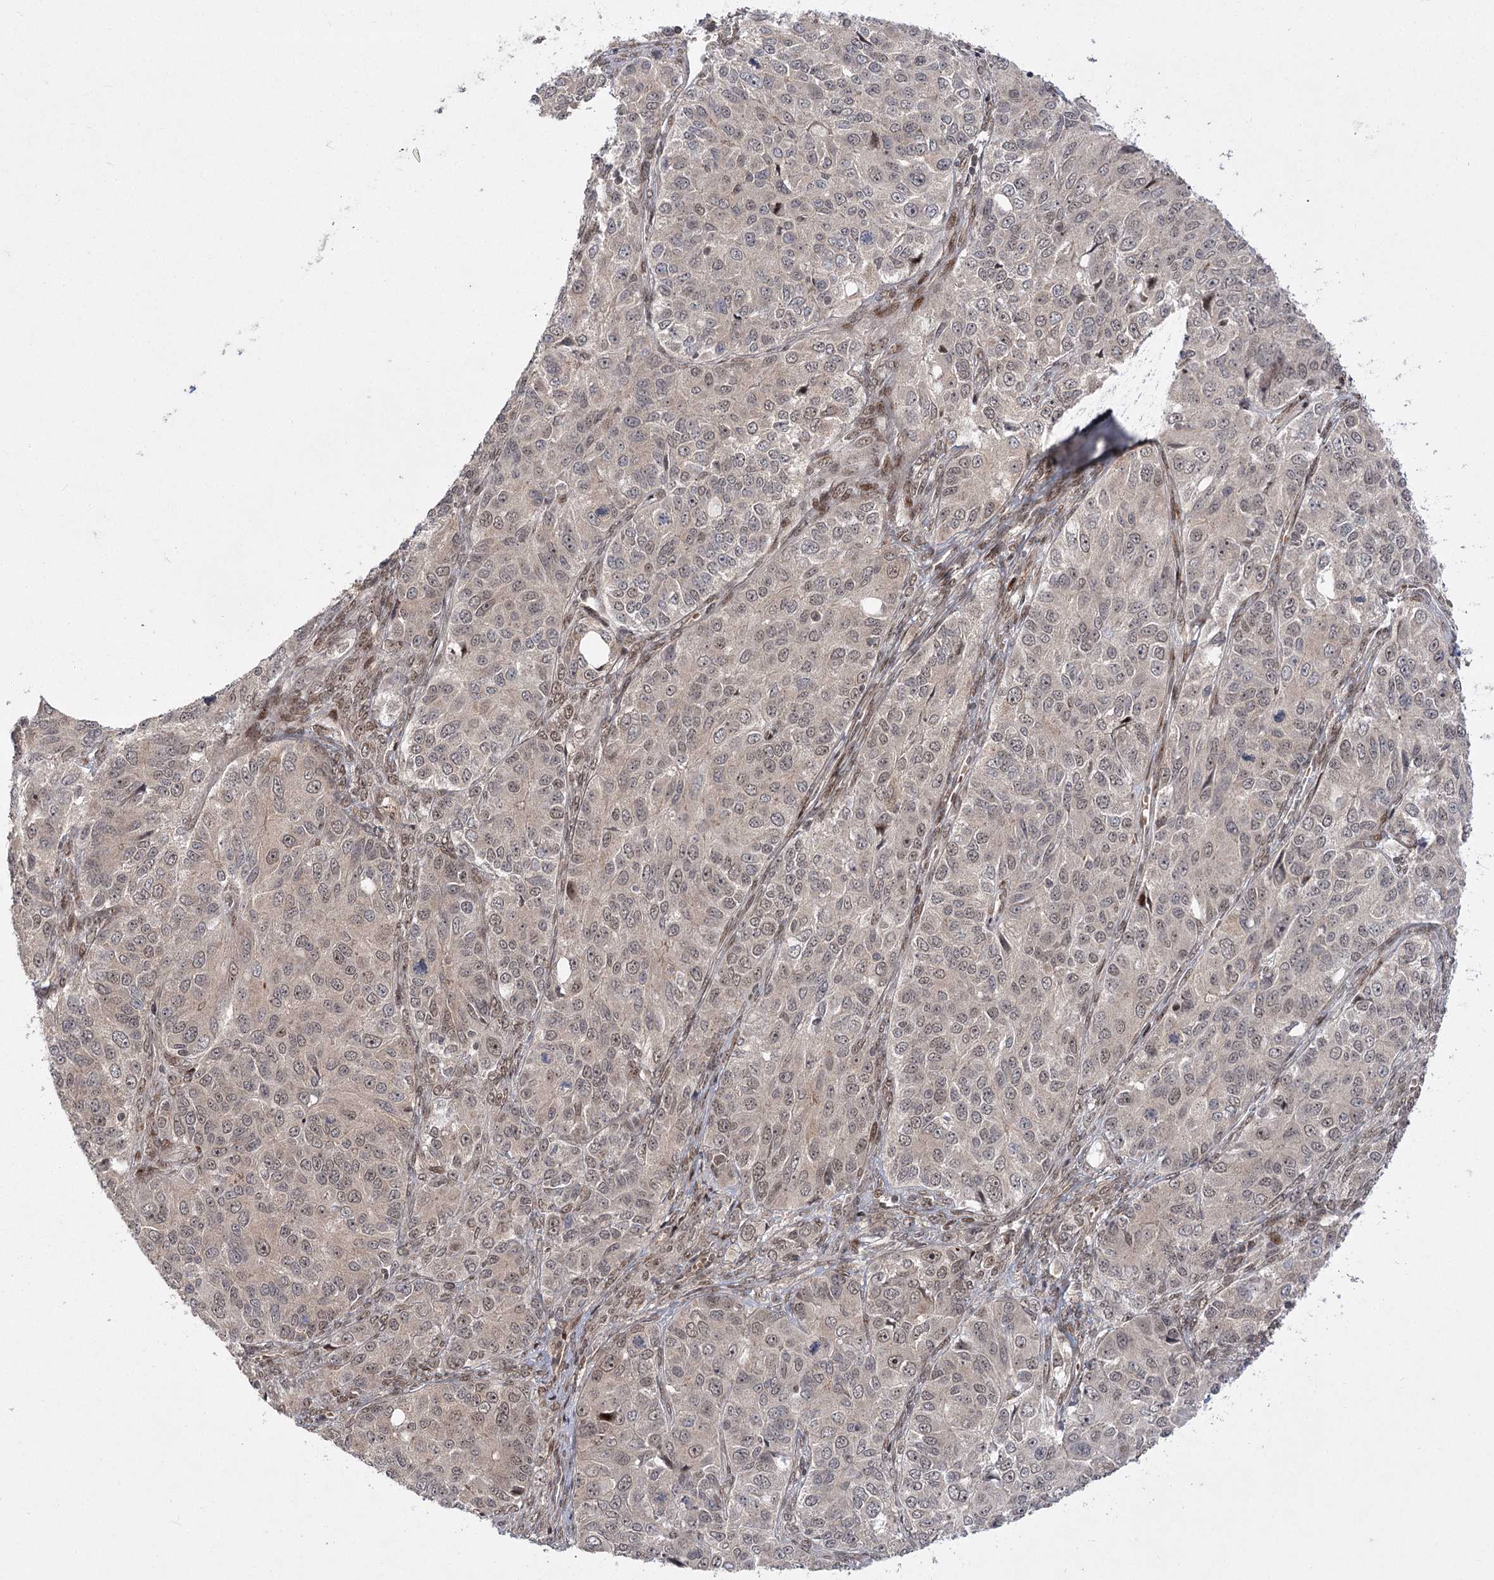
{"staining": {"intensity": "weak", "quantity": "25%-75%", "location": "nuclear"}, "tissue": "ovarian cancer", "cell_type": "Tumor cells", "image_type": "cancer", "snomed": [{"axis": "morphology", "description": "Carcinoma, endometroid"}, {"axis": "topography", "description": "Ovary"}], "caption": "The immunohistochemical stain highlights weak nuclear expression in tumor cells of ovarian endometroid carcinoma tissue.", "gene": "HELQ", "patient": {"sex": "female", "age": 51}}